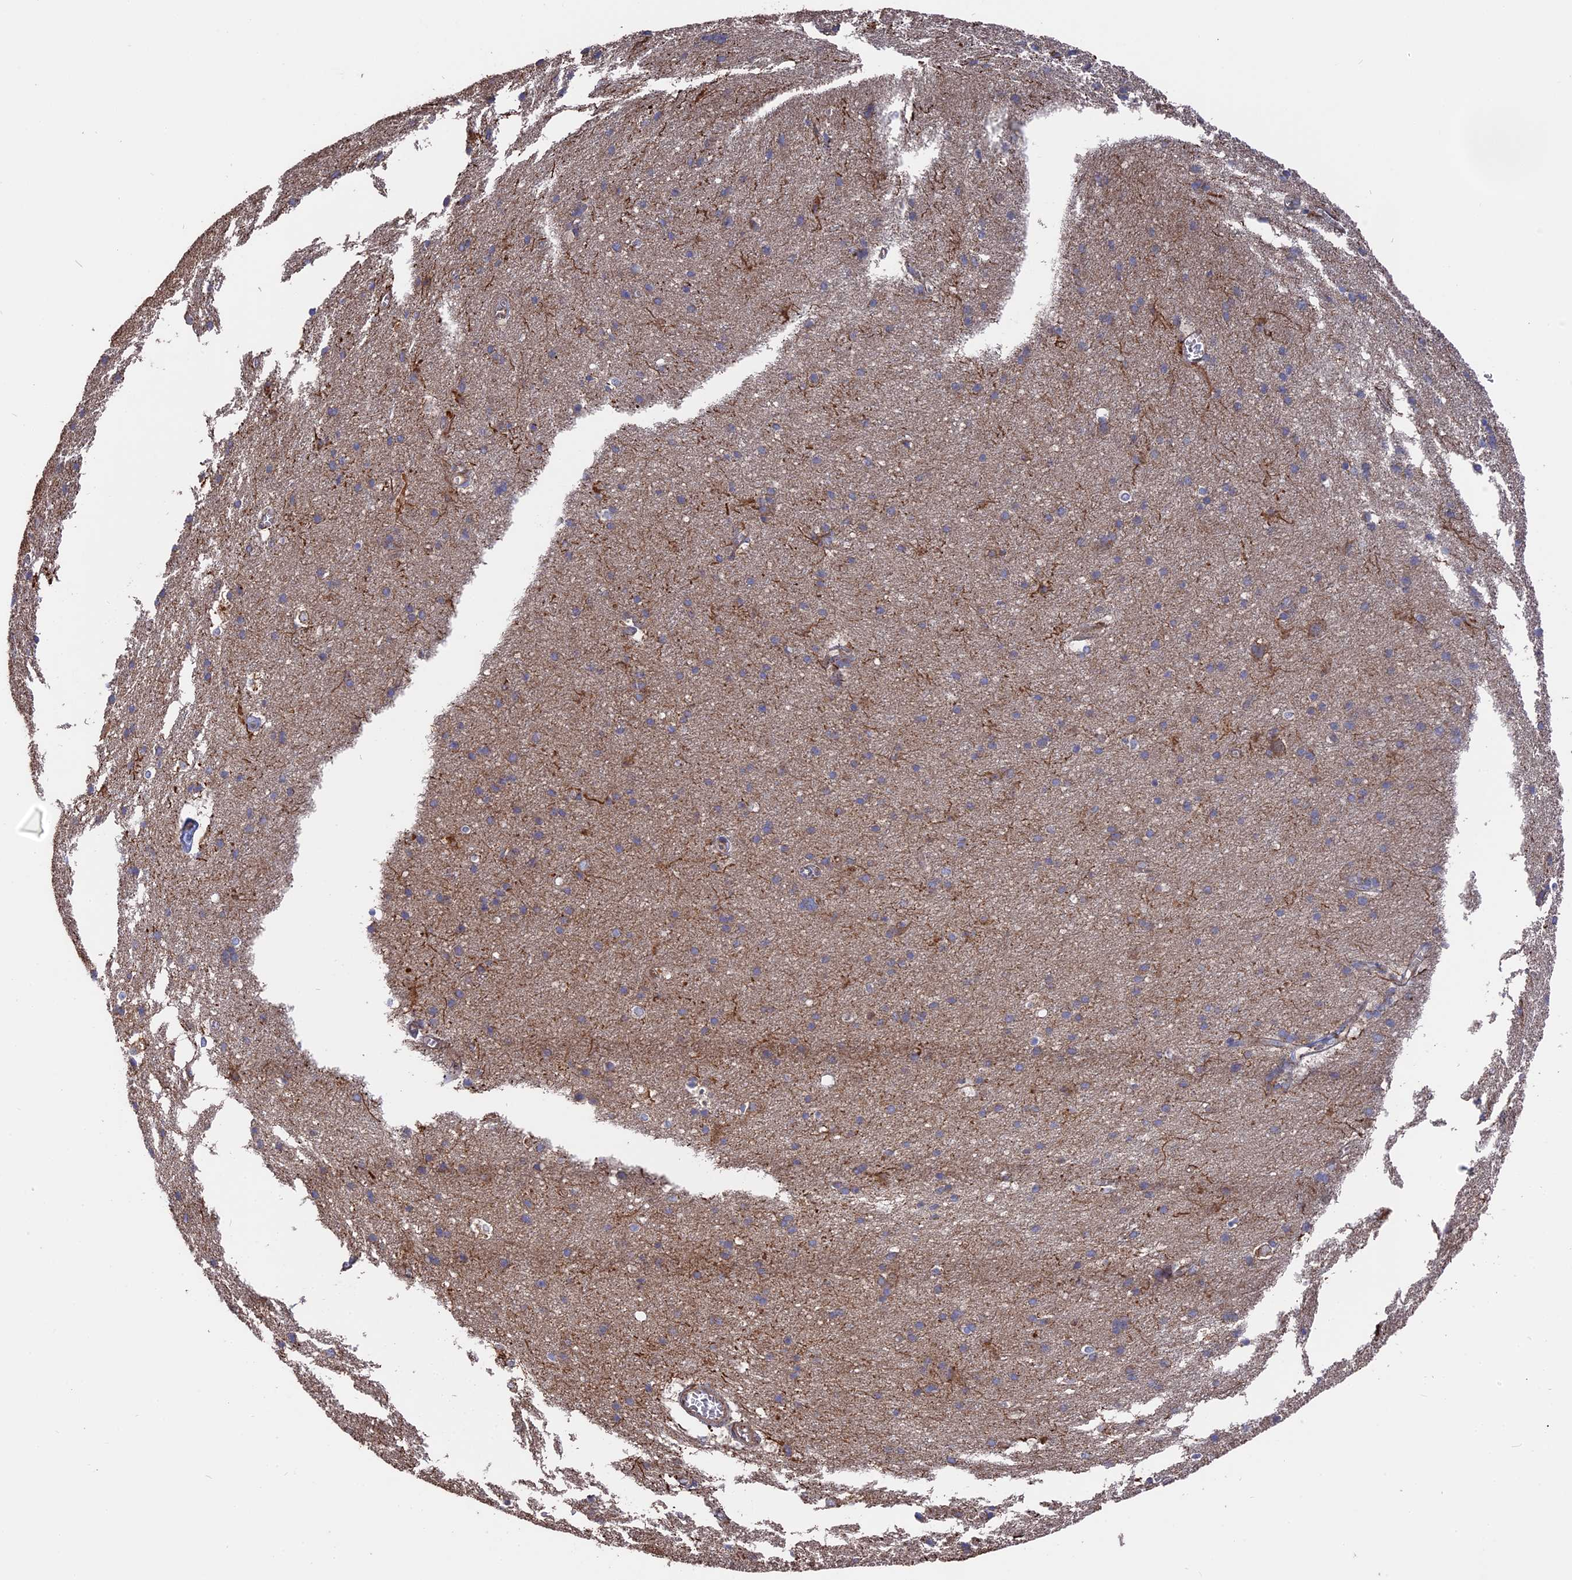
{"staining": {"intensity": "moderate", "quantity": ">75%", "location": "cytoplasmic/membranous"}, "tissue": "cerebral cortex", "cell_type": "Endothelial cells", "image_type": "normal", "snomed": [{"axis": "morphology", "description": "Normal tissue, NOS"}, {"axis": "topography", "description": "Cerebral cortex"}], "caption": "Immunohistochemistry image of benign cerebral cortex: cerebral cortex stained using immunohistochemistry reveals medium levels of moderate protein expression localized specifically in the cytoplasmic/membranous of endothelial cells, appearing as a cytoplasmic/membranous brown color.", "gene": "TELO2", "patient": {"sex": "male", "age": 54}}